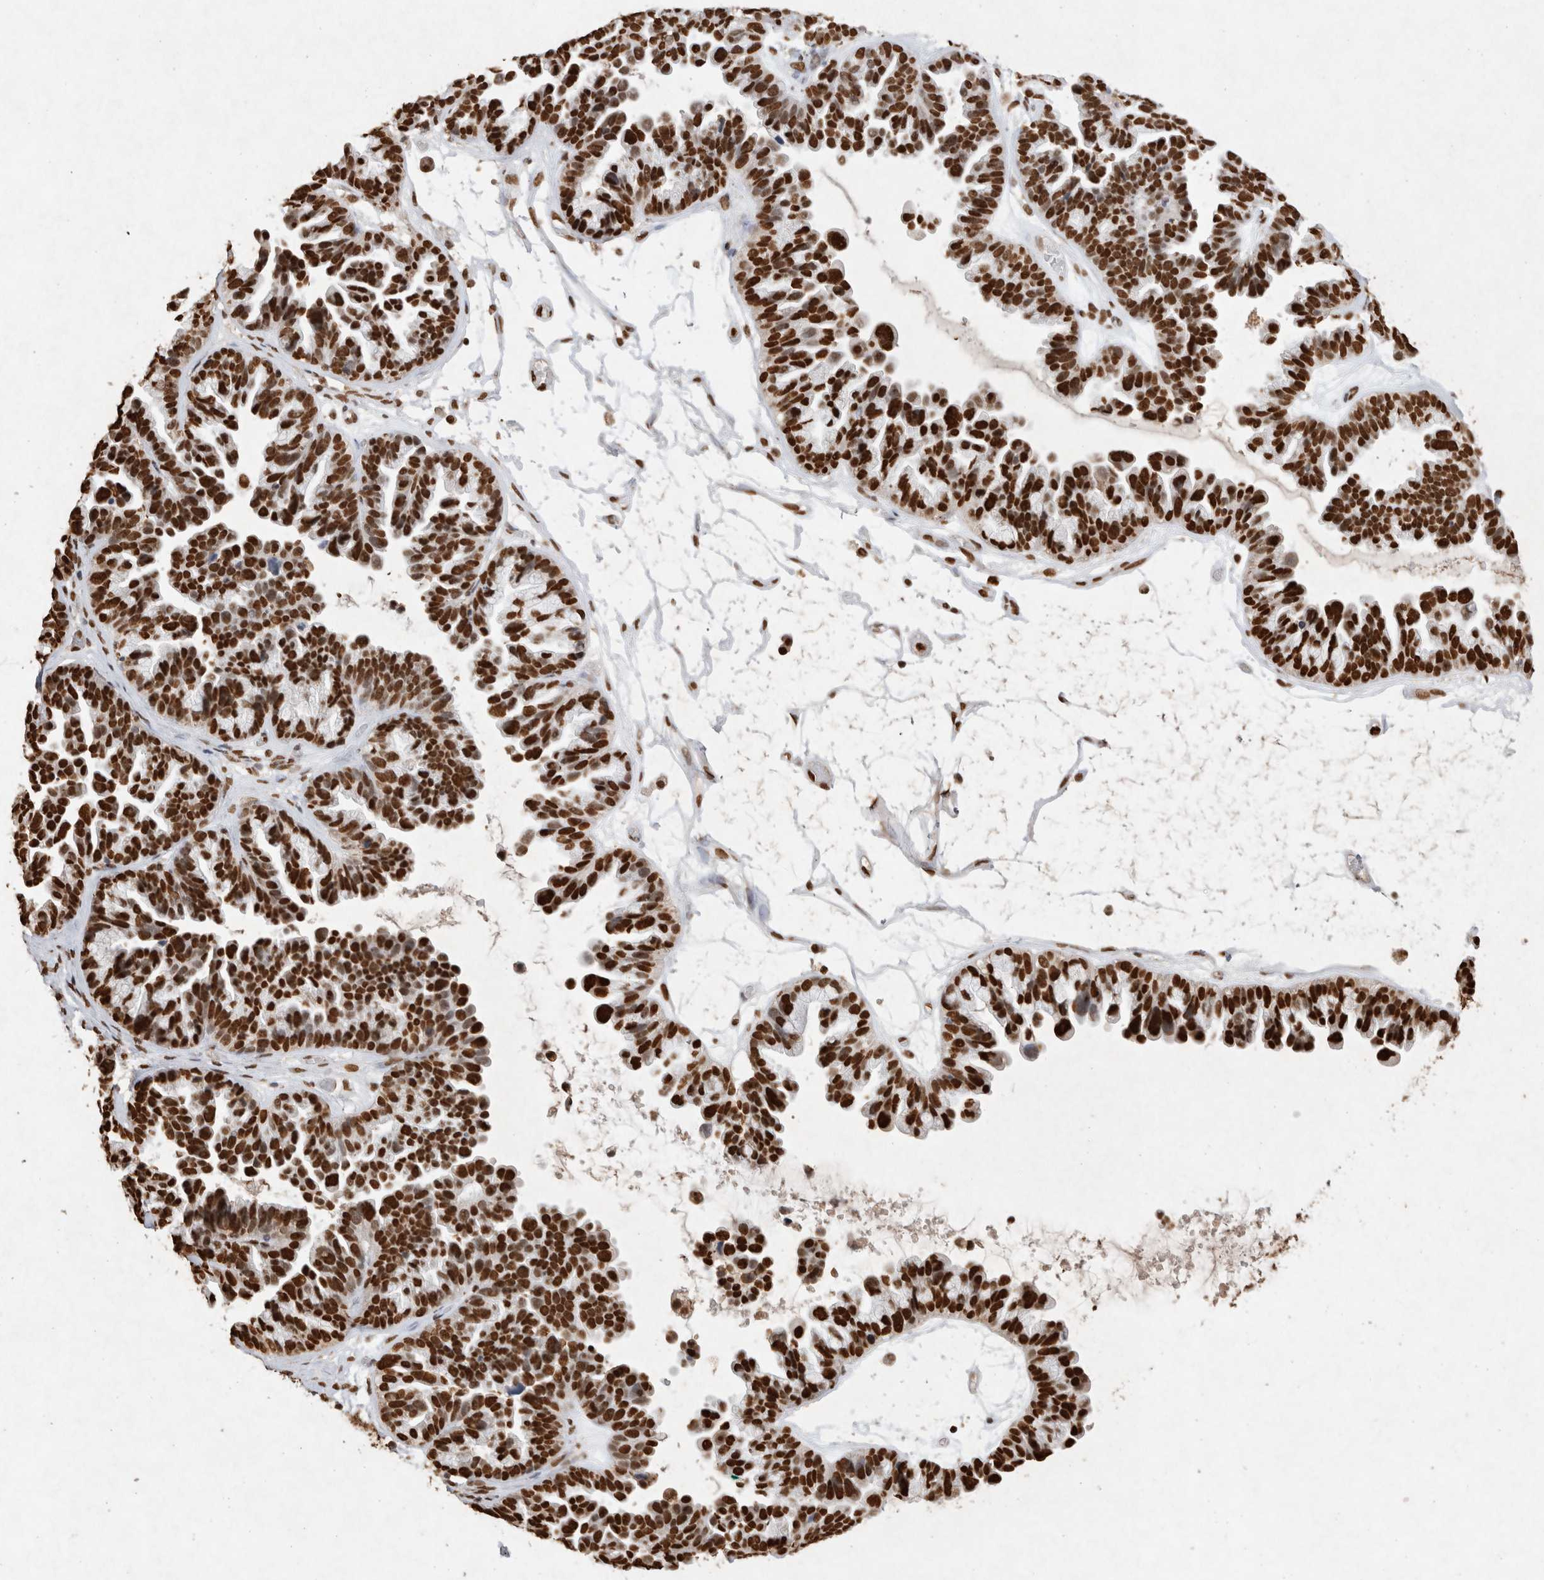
{"staining": {"intensity": "strong", "quantity": ">75%", "location": "nuclear"}, "tissue": "ovarian cancer", "cell_type": "Tumor cells", "image_type": "cancer", "snomed": [{"axis": "morphology", "description": "Cystadenocarcinoma, serous, NOS"}, {"axis": "topography", "description": "Ovary"}], "caption": "A high-resolution photomicrograph shows immunohistochemistry staining of ovarian cancer (serous cystadenocarcinoma), which exhibits strong nuclear staining in about >75% of tumor cells. (Brightfield microscopy of DAB IHC at high magnification).", "gene": "HDGF", "patient": {"sex": "female", "age": 56}}